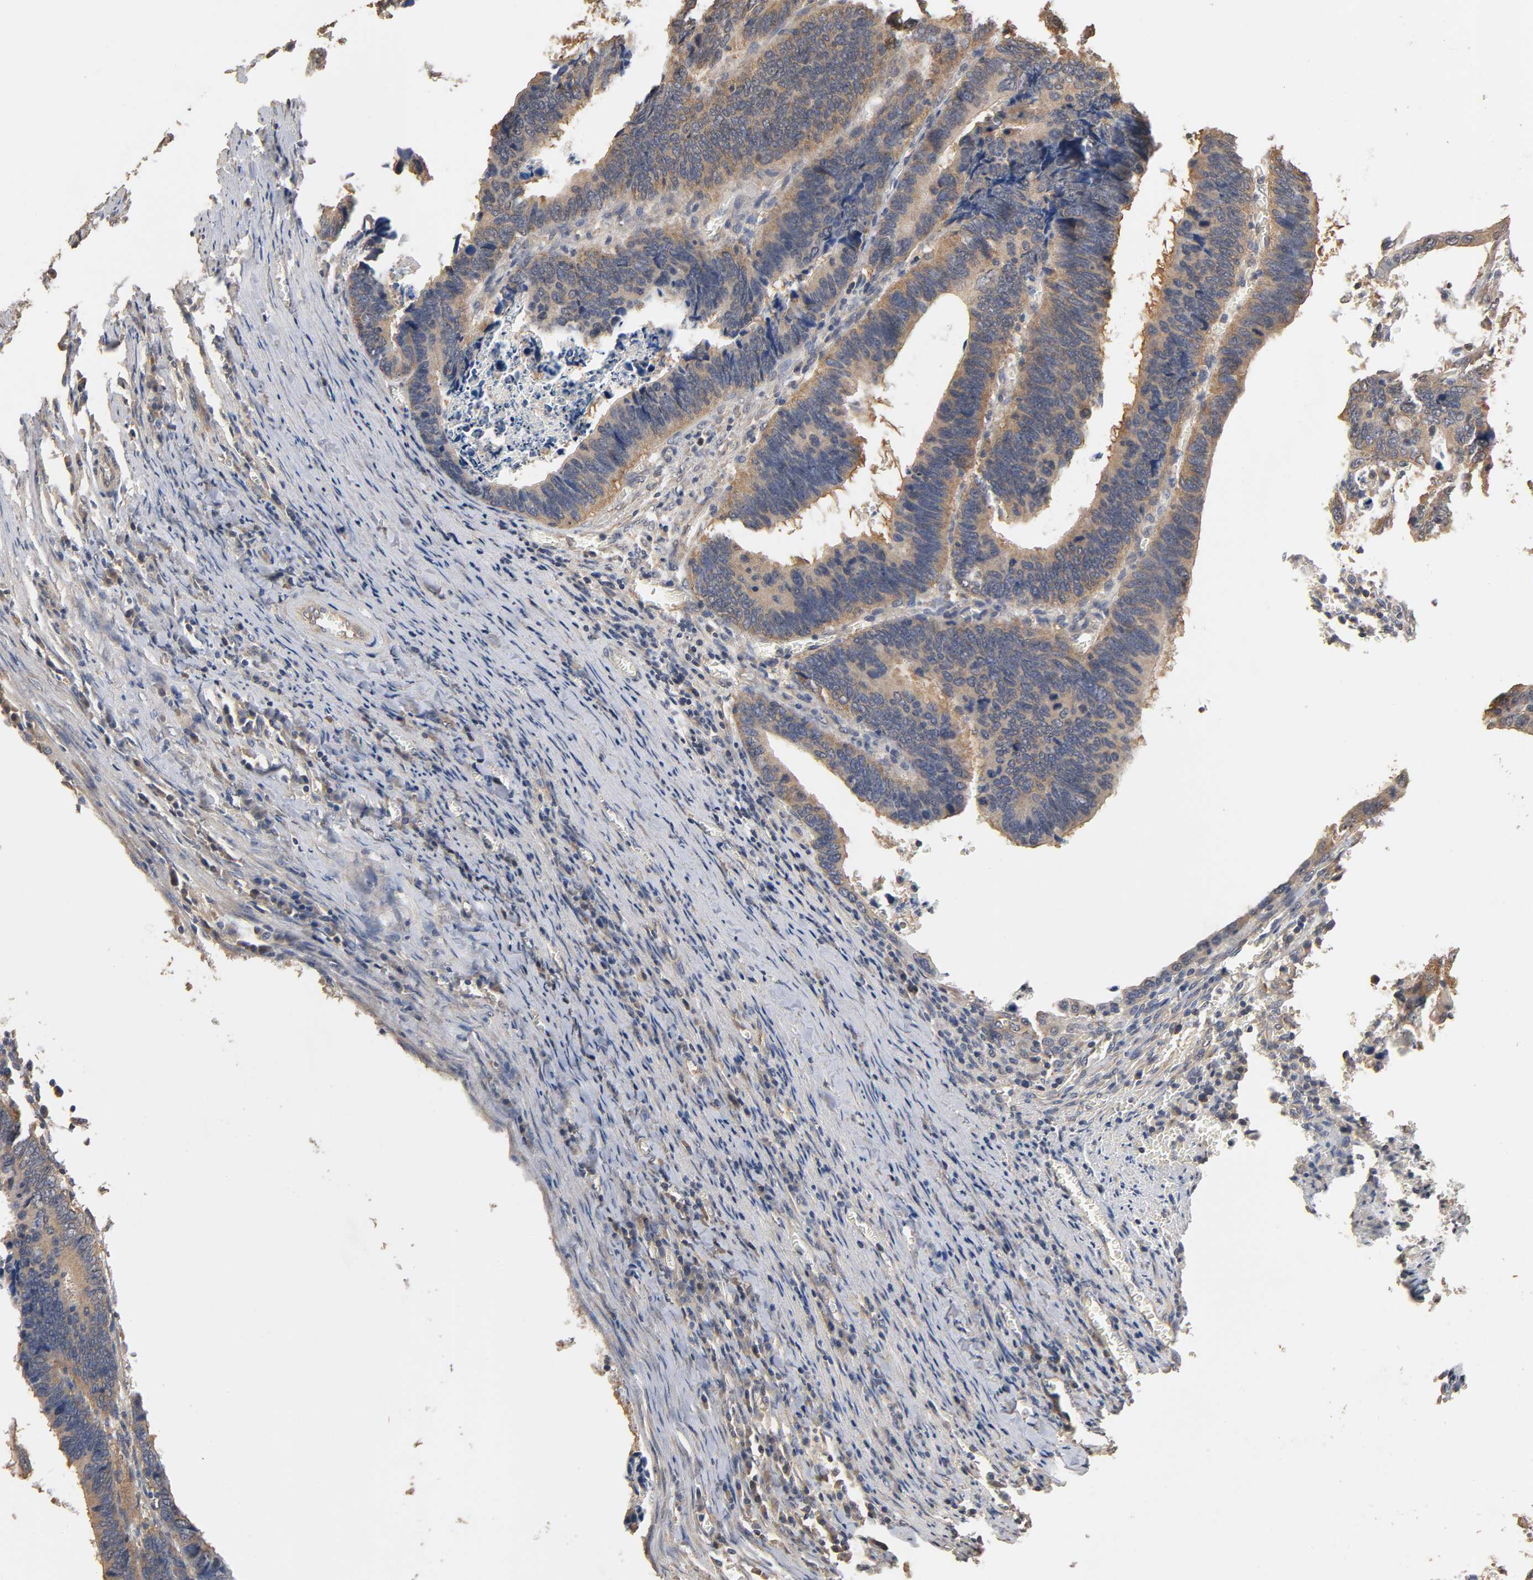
{"staining": {"intensity": "moderate", "quantity": ">75%", "location": "cytoplasmic/membranous"}, "tissue": "colorectal cancer", "cell_type": "Tumor cells", "image_type": "cancer", "snomed": [{"axis": "morphology", "description": "Adenocarcinoma, NOS"}, {"axis": "topography", "description": "Colon"}], "caption": "Protein staining of colorectal cancer (adenocarcinoma) tissue demonstrates moderate cytoplasmic/membranous positivity in about >75% of tumor cells.", "gene": "ARHGEF7", "patient": {"sex": "male", "age": 72}}